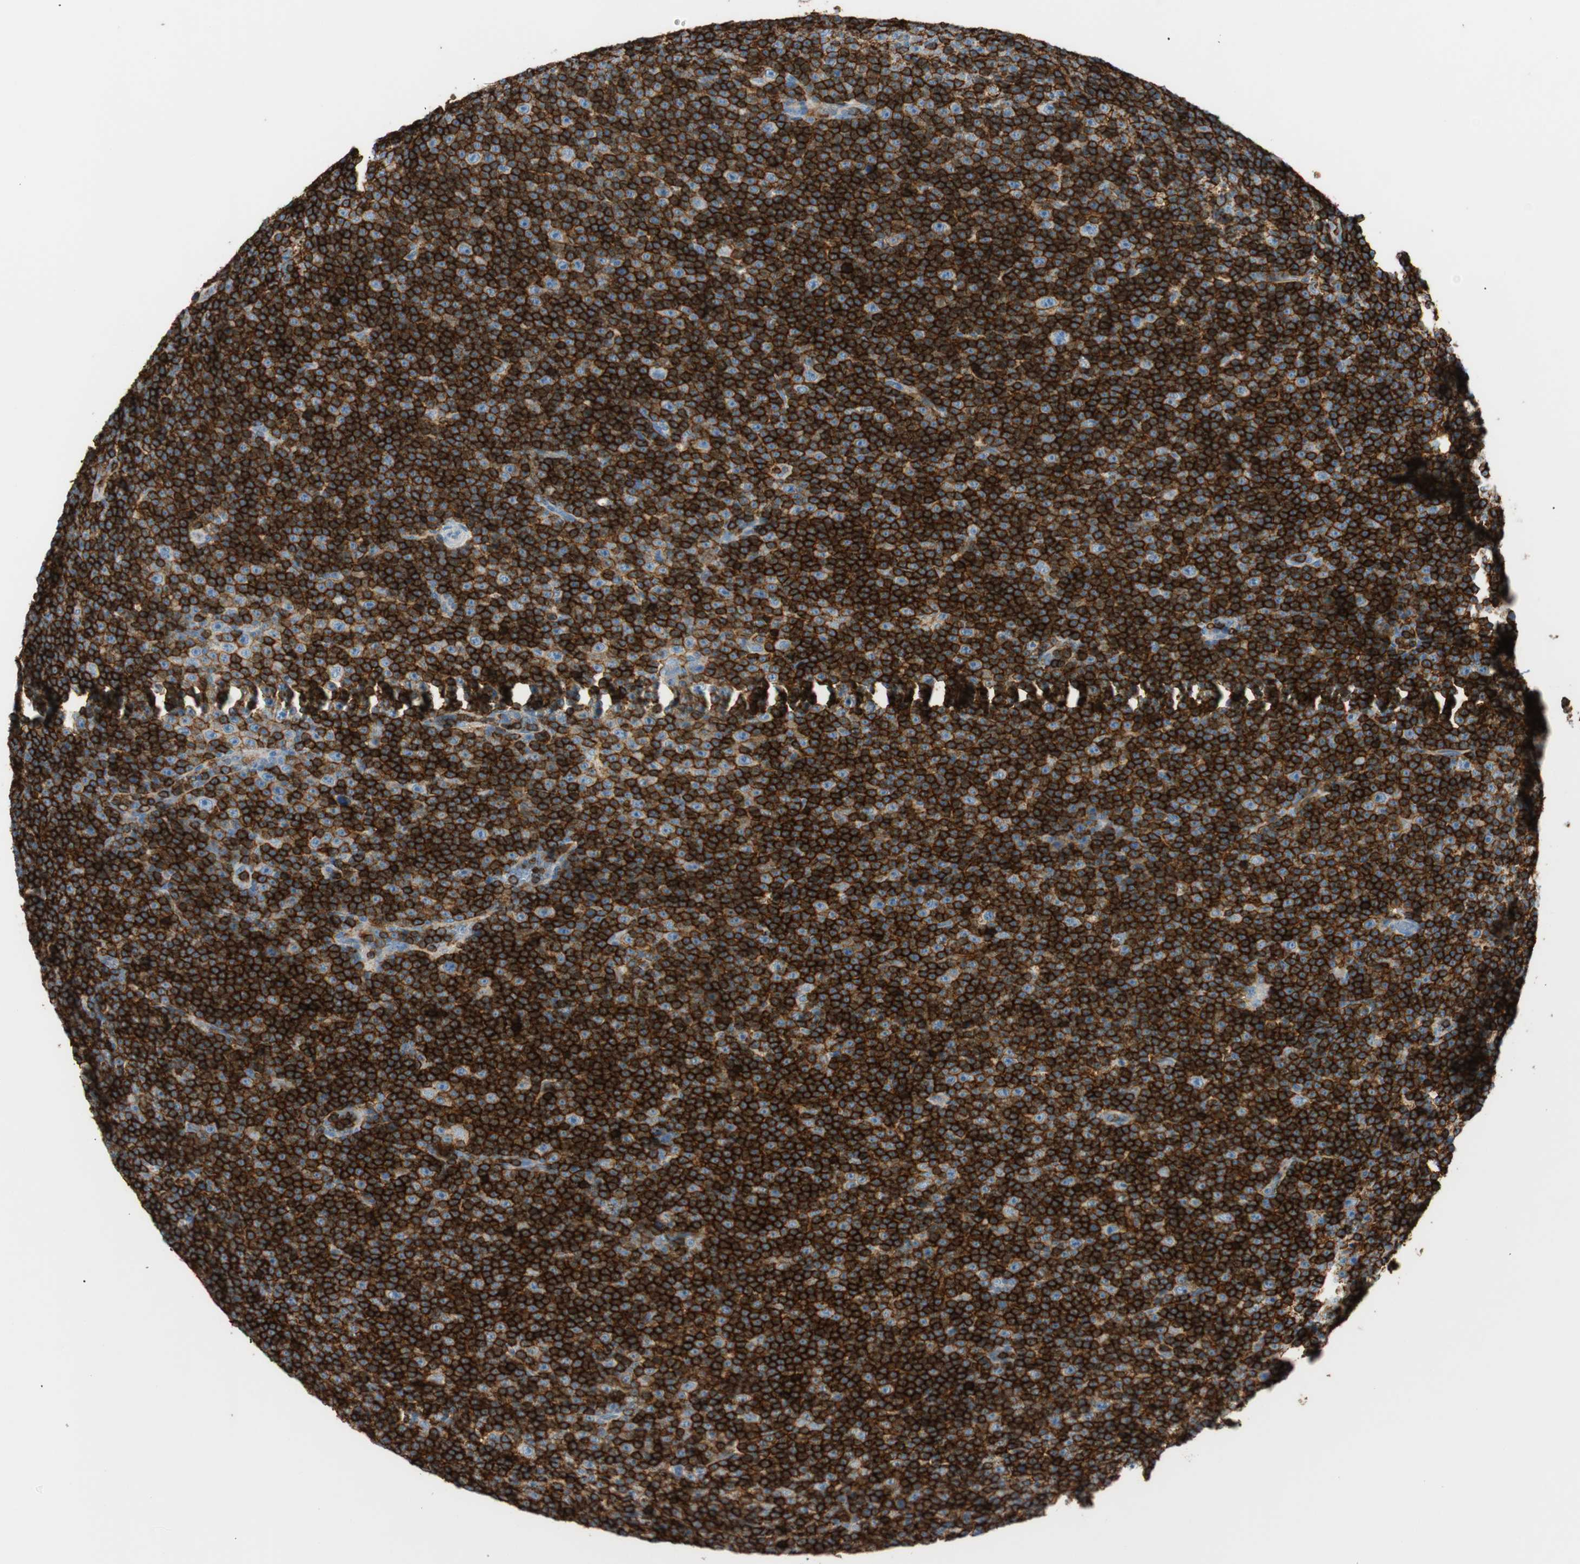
{"staining": {"intensity": "strong", "quantity": ">75%", "location": "cytoplasmic/membranous"}, "tissue": "lymphoma", "cell_type": "Tumor cells", "image_type": "cancer", "snomed": [{"axis": "morphology", "description": "Malignant lymphoma, non-Hodgkin's type, Low grade"}, {"axis": "topography", "description": "Lymph node"}], "caption": "Lymphoma was stained to show a protein in brown. There is high levels of strong cytoplasmic/membranous positivity in about >75% of tumor cells. (Stains: DAB (3,3'-diaminobenzidine) in brown, nuclei in blue, Microscopy: brightfield microscopy at high magnification).", "gene": "TNFRSF13C", "patient": {"sex": "female", "age": 67}}